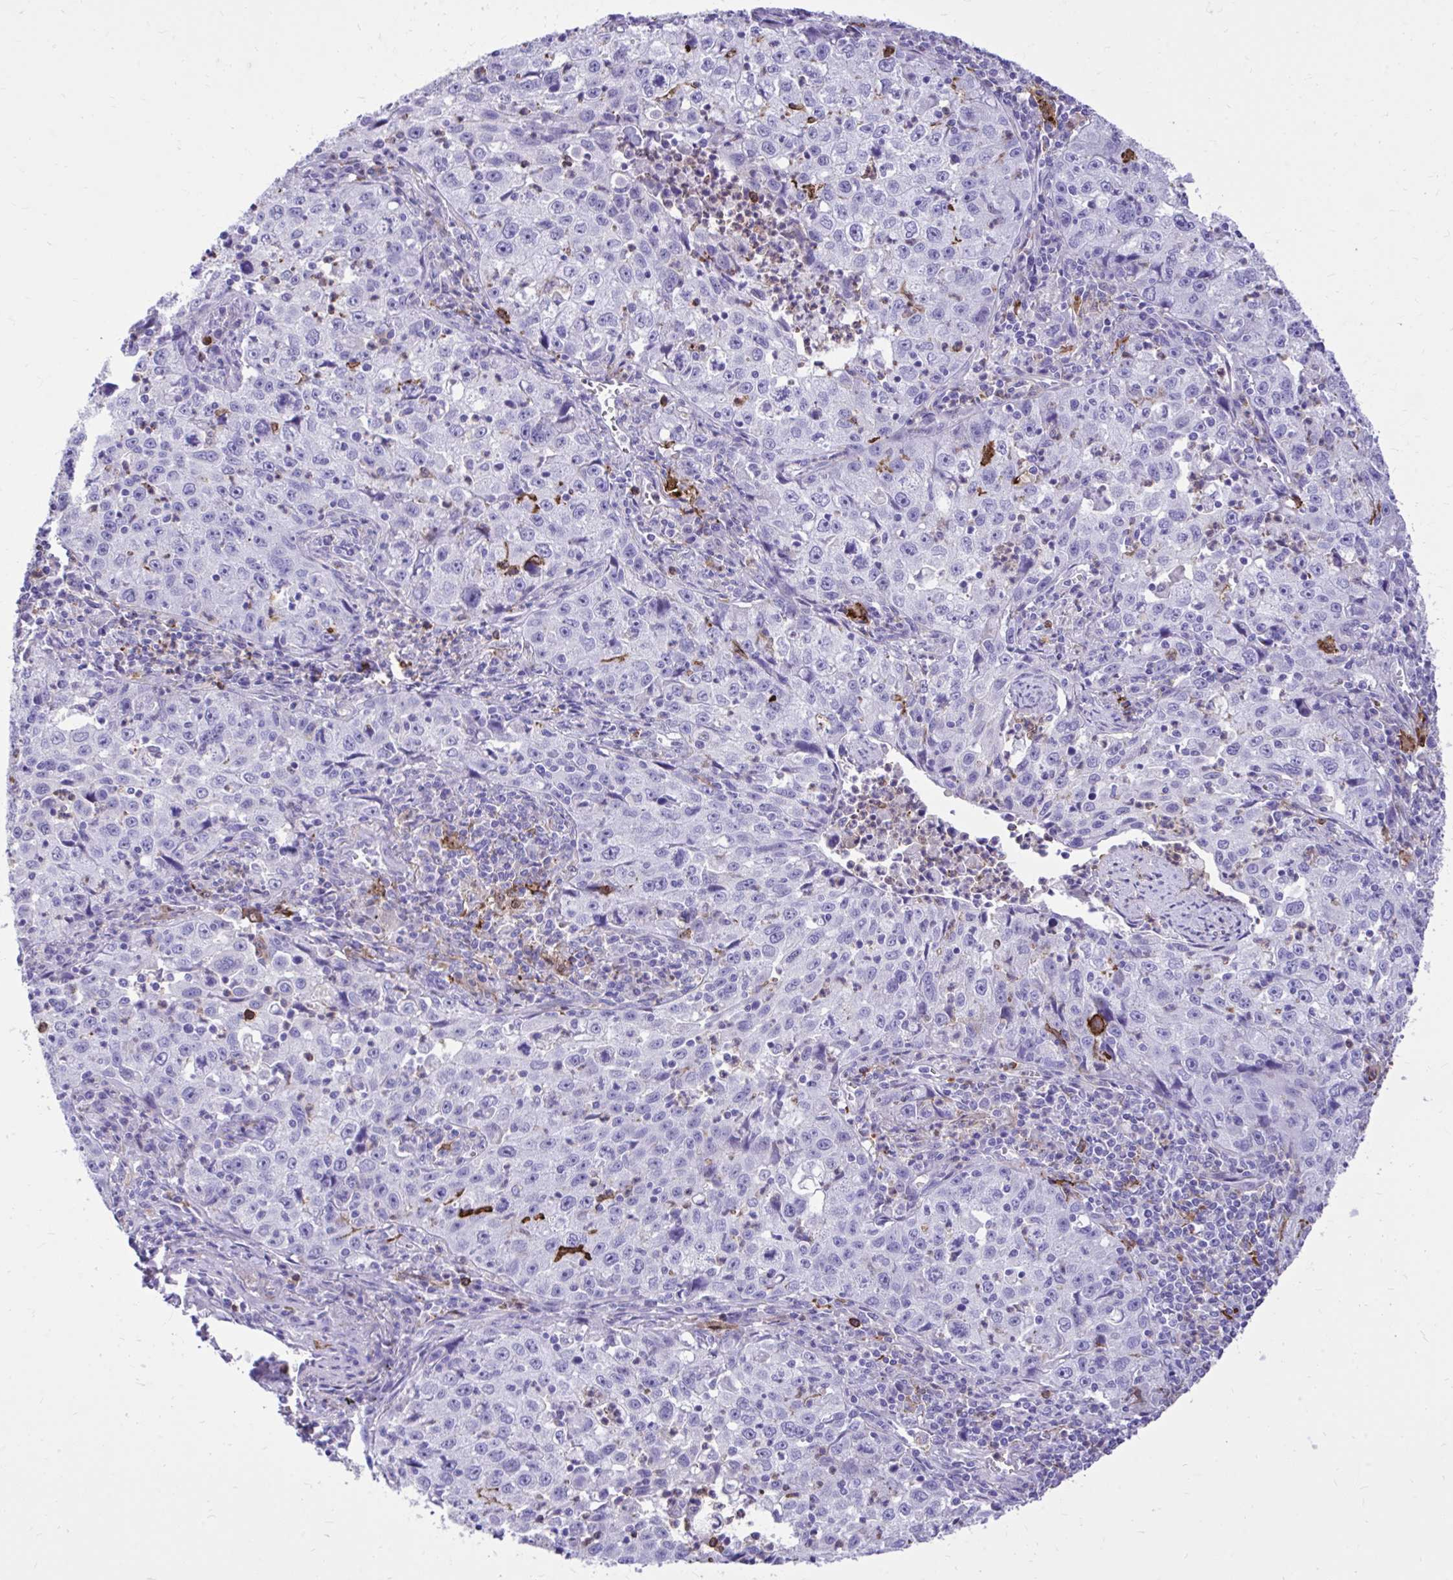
{"staining": {"intensity": "negative", "quantity": "none", "location": "none"}, "tissue": "lung cancer", "cell_type": "Tumor cells", "image_type": "cancer", "snomed": [{"axis": "morphology", "description": "Squamous cell carcinoma, NOS"}, {"axis": "topography", "description": "Lung"}], "caption": "Immunohistochemistry (IHC) photomicrograph of neoplastic tissue: lung cancer stained with DAB (3,3'-diaminobenzidine) shows no significant protein positivity in tumor cells. Nuclei are stained in blue.", "gene": "TLR7", "patient": {"sex": "male", "age": 71}}